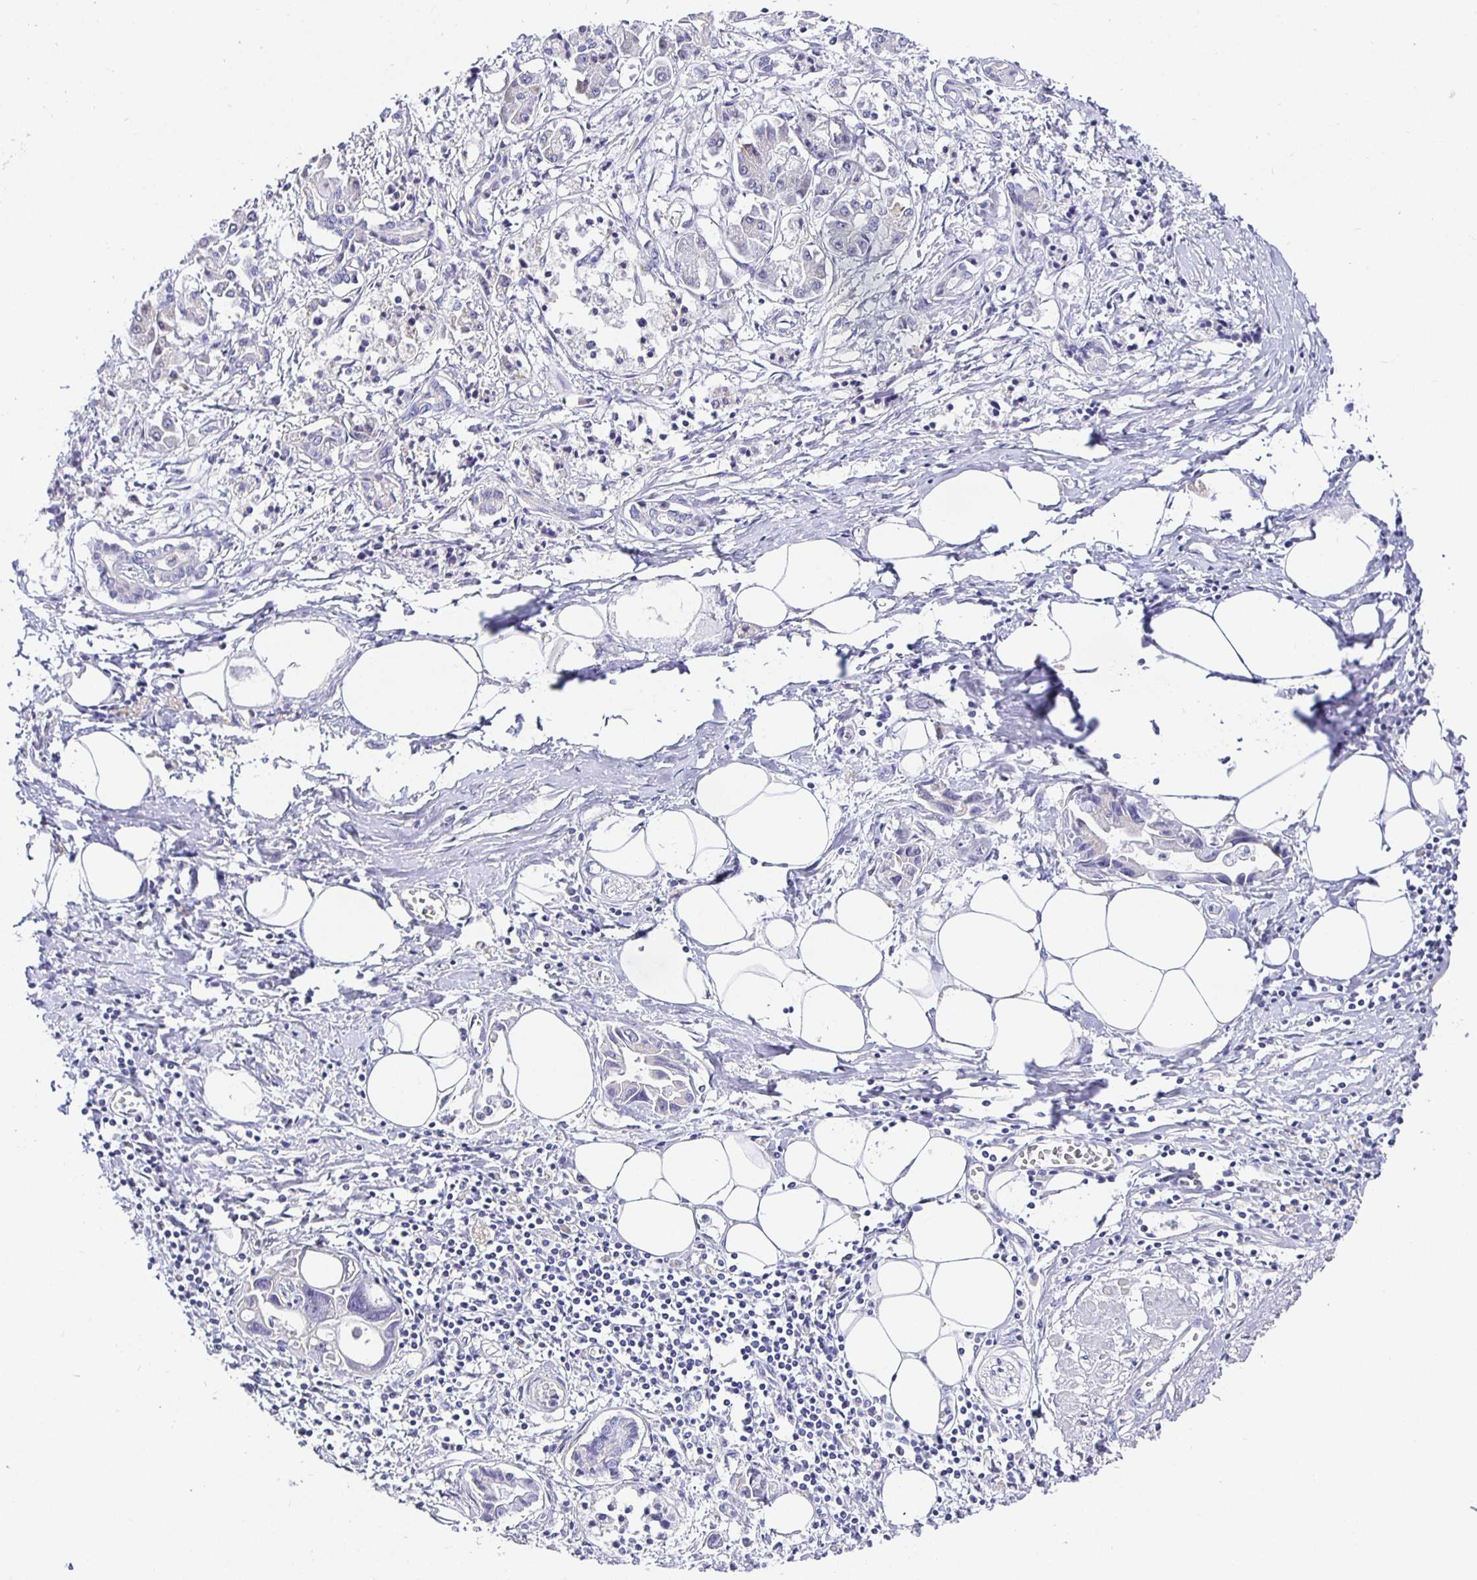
{"staining": {"intensity": "negative", "quantity": "none", "location": "none"}, "tissue": "pancreatic cancer", "cell_type": "Tumor cells", "image_type": "cancer", "snomed": [{"axis": "morphology", "description": "Adenocarcinoma, NOS"}, {"axis": "topography", "description": "Pancreas"}], "caption": "Tumor cells are negative for protein expression in human pancreatic adenocarcinoma.", "gene": "OPALIN", "patient": {"sex": "male", "age": 84}}